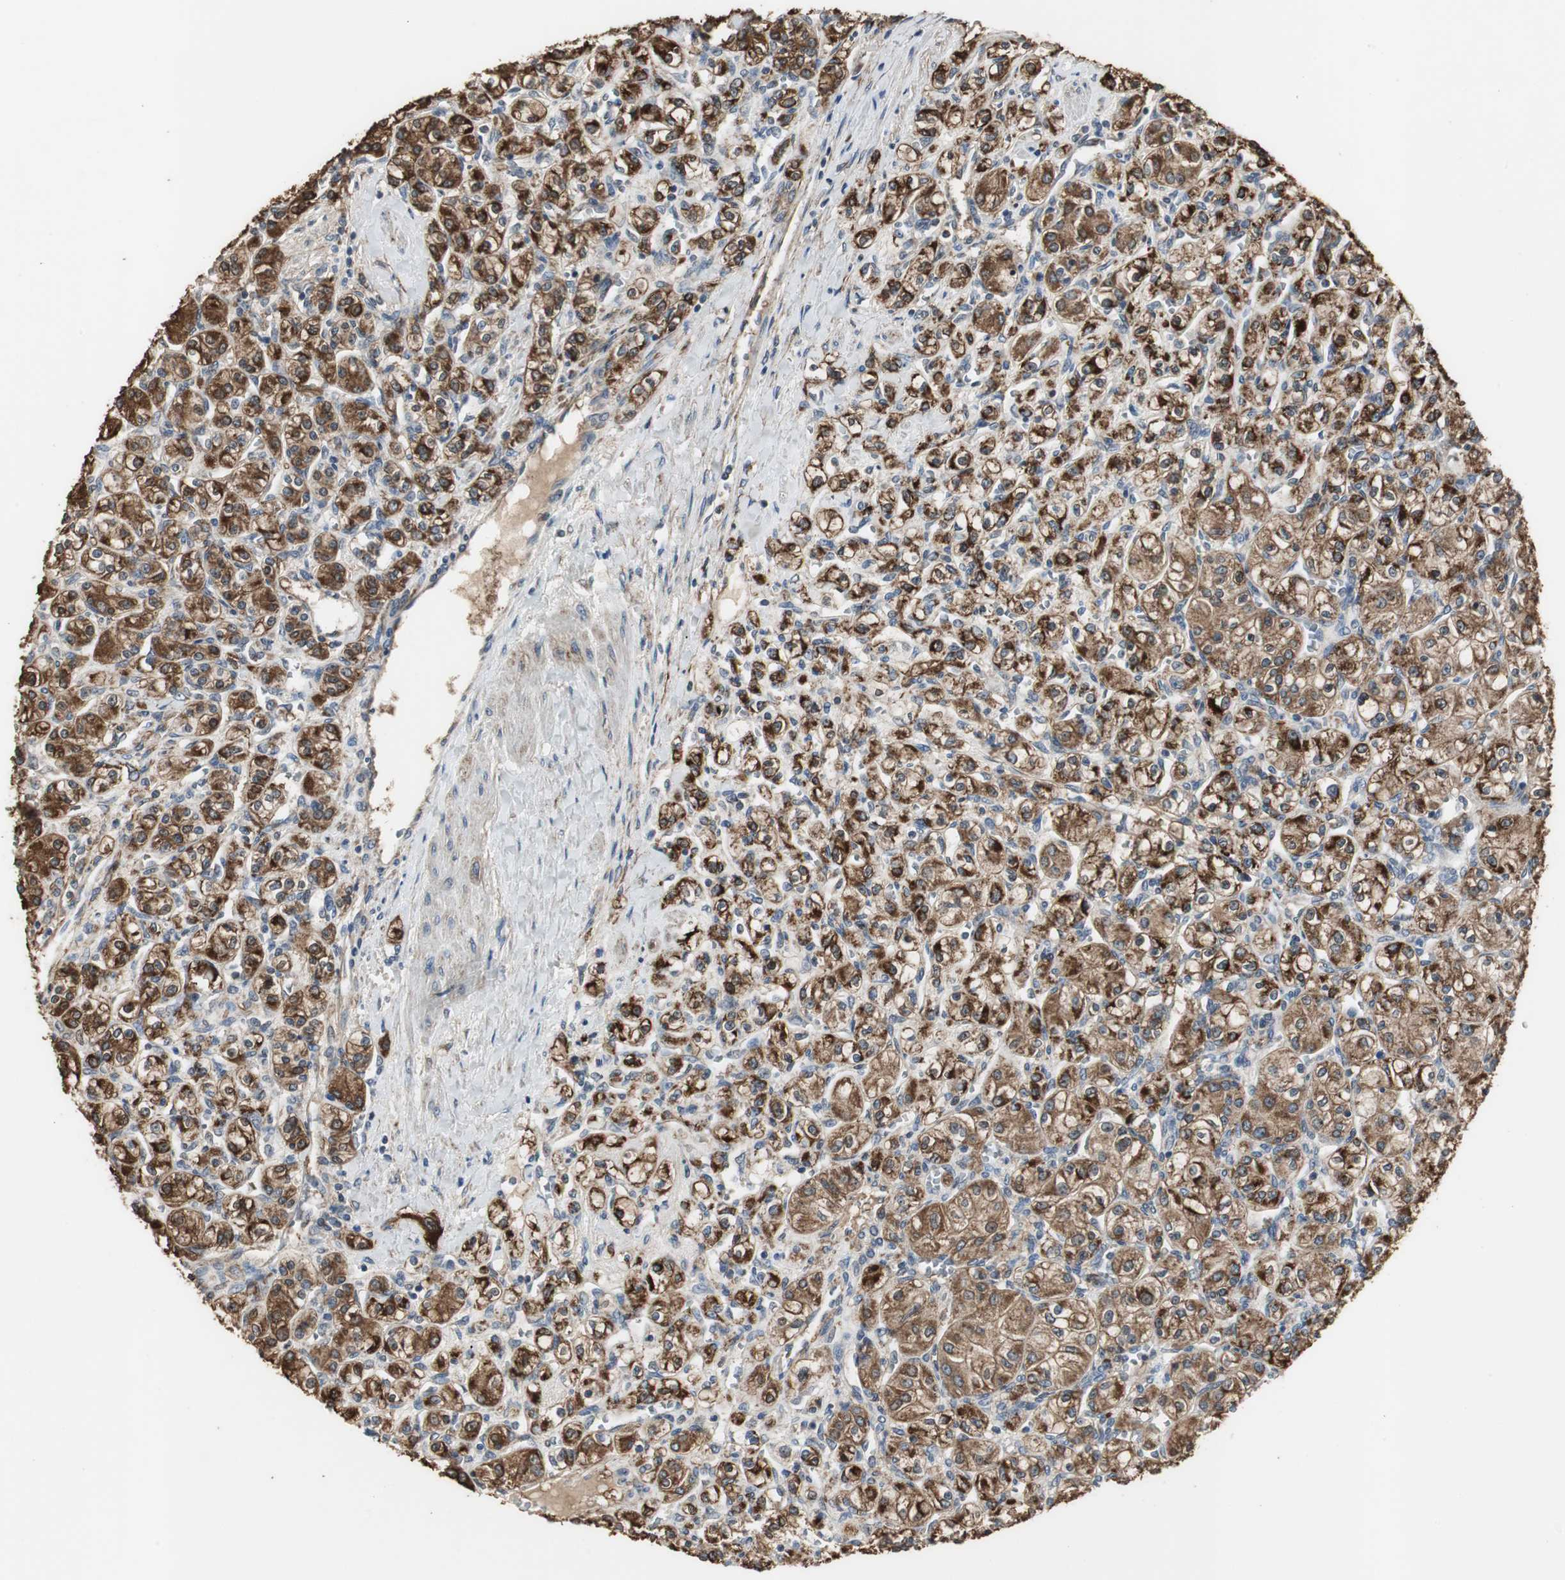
{"staining": {"intensity": "strong", "quantity": ">75%", "location": "cytoplasmic/membranous"}, "tissue": "renal cancer", "cell_type": "Tumor cells", "image_type": "cancer", "snomed": [{"axis": "morphology", "description": "Adenocarcinoma, NOS"}, {"axis": "topography", "description": "Kidney"}], "caption": "DAB (3,3'-diaminobenzidine) immunohistochemical staining of human renal adenocarcinoma shows strong cytoplasmic/membranous protein positivity in about >75% of tumor cells.", "gene": "JTB", "patient": {"sex": "male", "age": 77}}